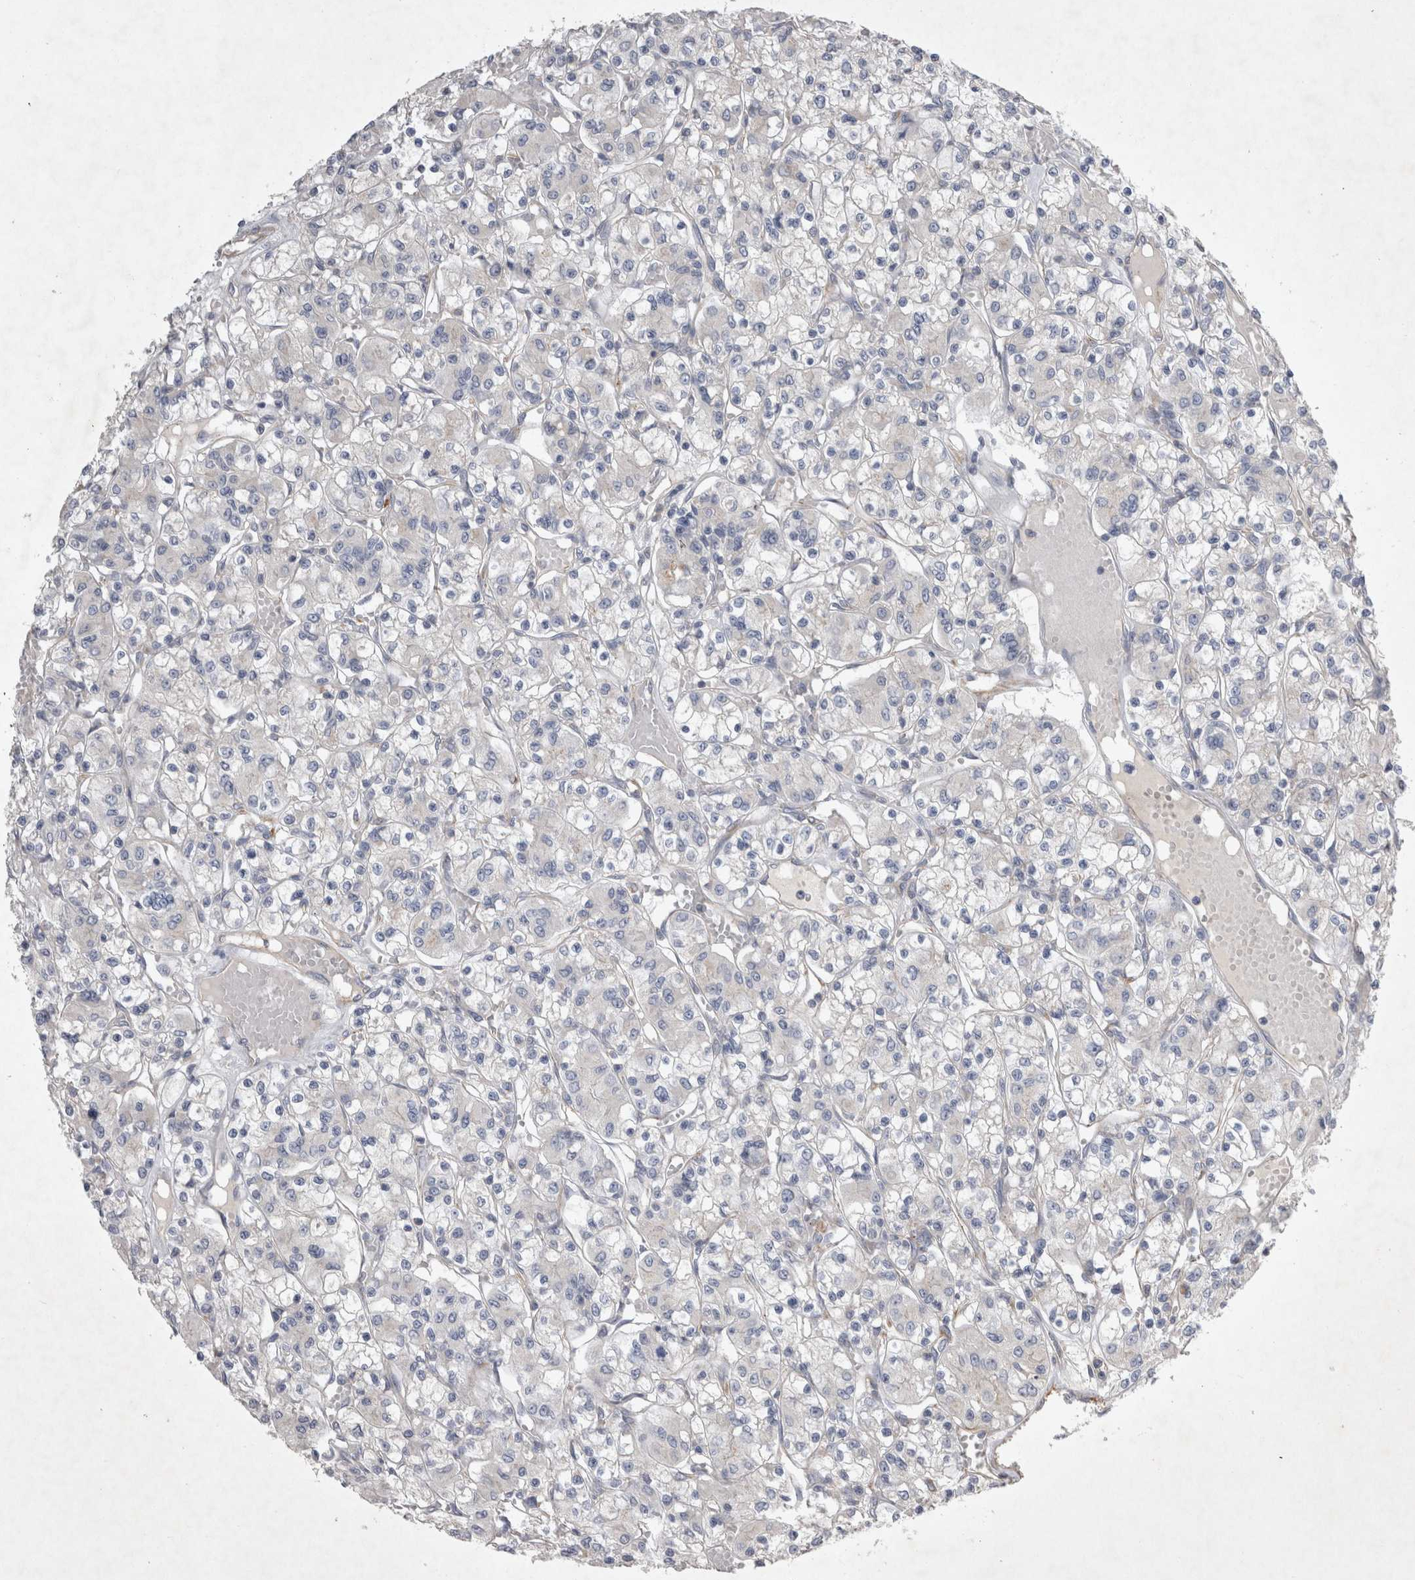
{"staining": {"intensity": "negative", "quantity": "none", "location": "none"}, "tissue": "renal cancer", "cell_type": "Tumor cells", "image_type": "cancer", "snomed": [{"axis": "morphology", "description": "Adenocarcinoma, NOS"}, {"axis": "topography", "description": "Kidney"}], "caption": "Immunohistochemistry (IHC) photomicrograph of neoplastic tissue: human renal cancer (adenocarcinoma) stained with DAB demonstrates no significant protein staining in tumor cells.", "gene": "STRADB", "patient": {"sex": "female", "age": 59}}